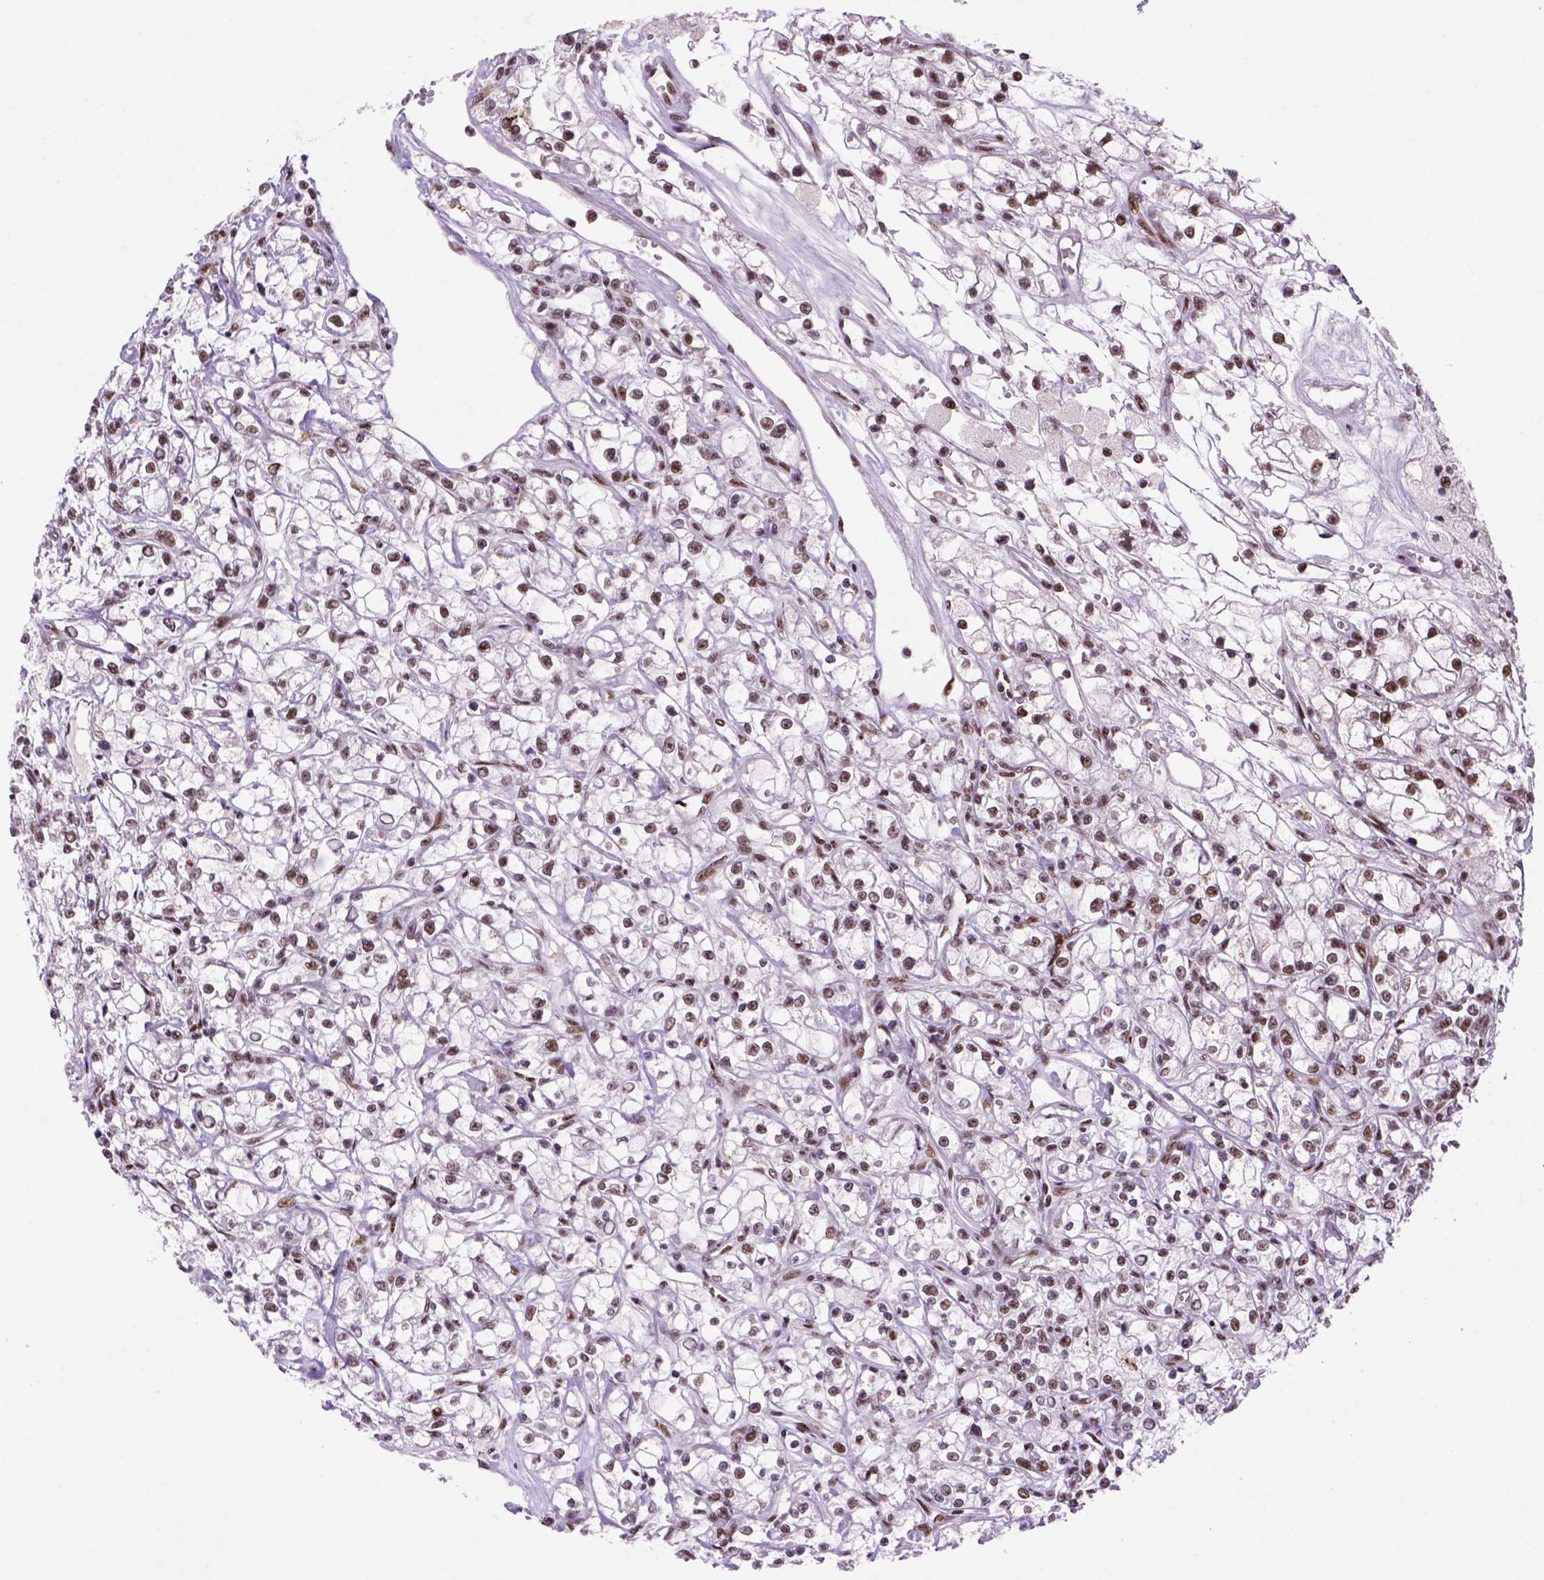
{"staining": {"intensity": "moderate", "quantity": ">75%", "location": "nuclear"}, "tissue": "renal cancer", "cell_type": "Tumor cells", "image_type": "cancer", "snomed": [{"axis": "morphology", "description": "Adenocarcinoma, NOS"}, {"axis": "topography", "description": "Kidney"}], "caption": "Renal cancer (adenocarcinoma) stained for a protein demonstrates moderate nuclear positivity in tumor cells.", "gene": "NSMCE2", "patient": {"sex": "female", "age": 59}}